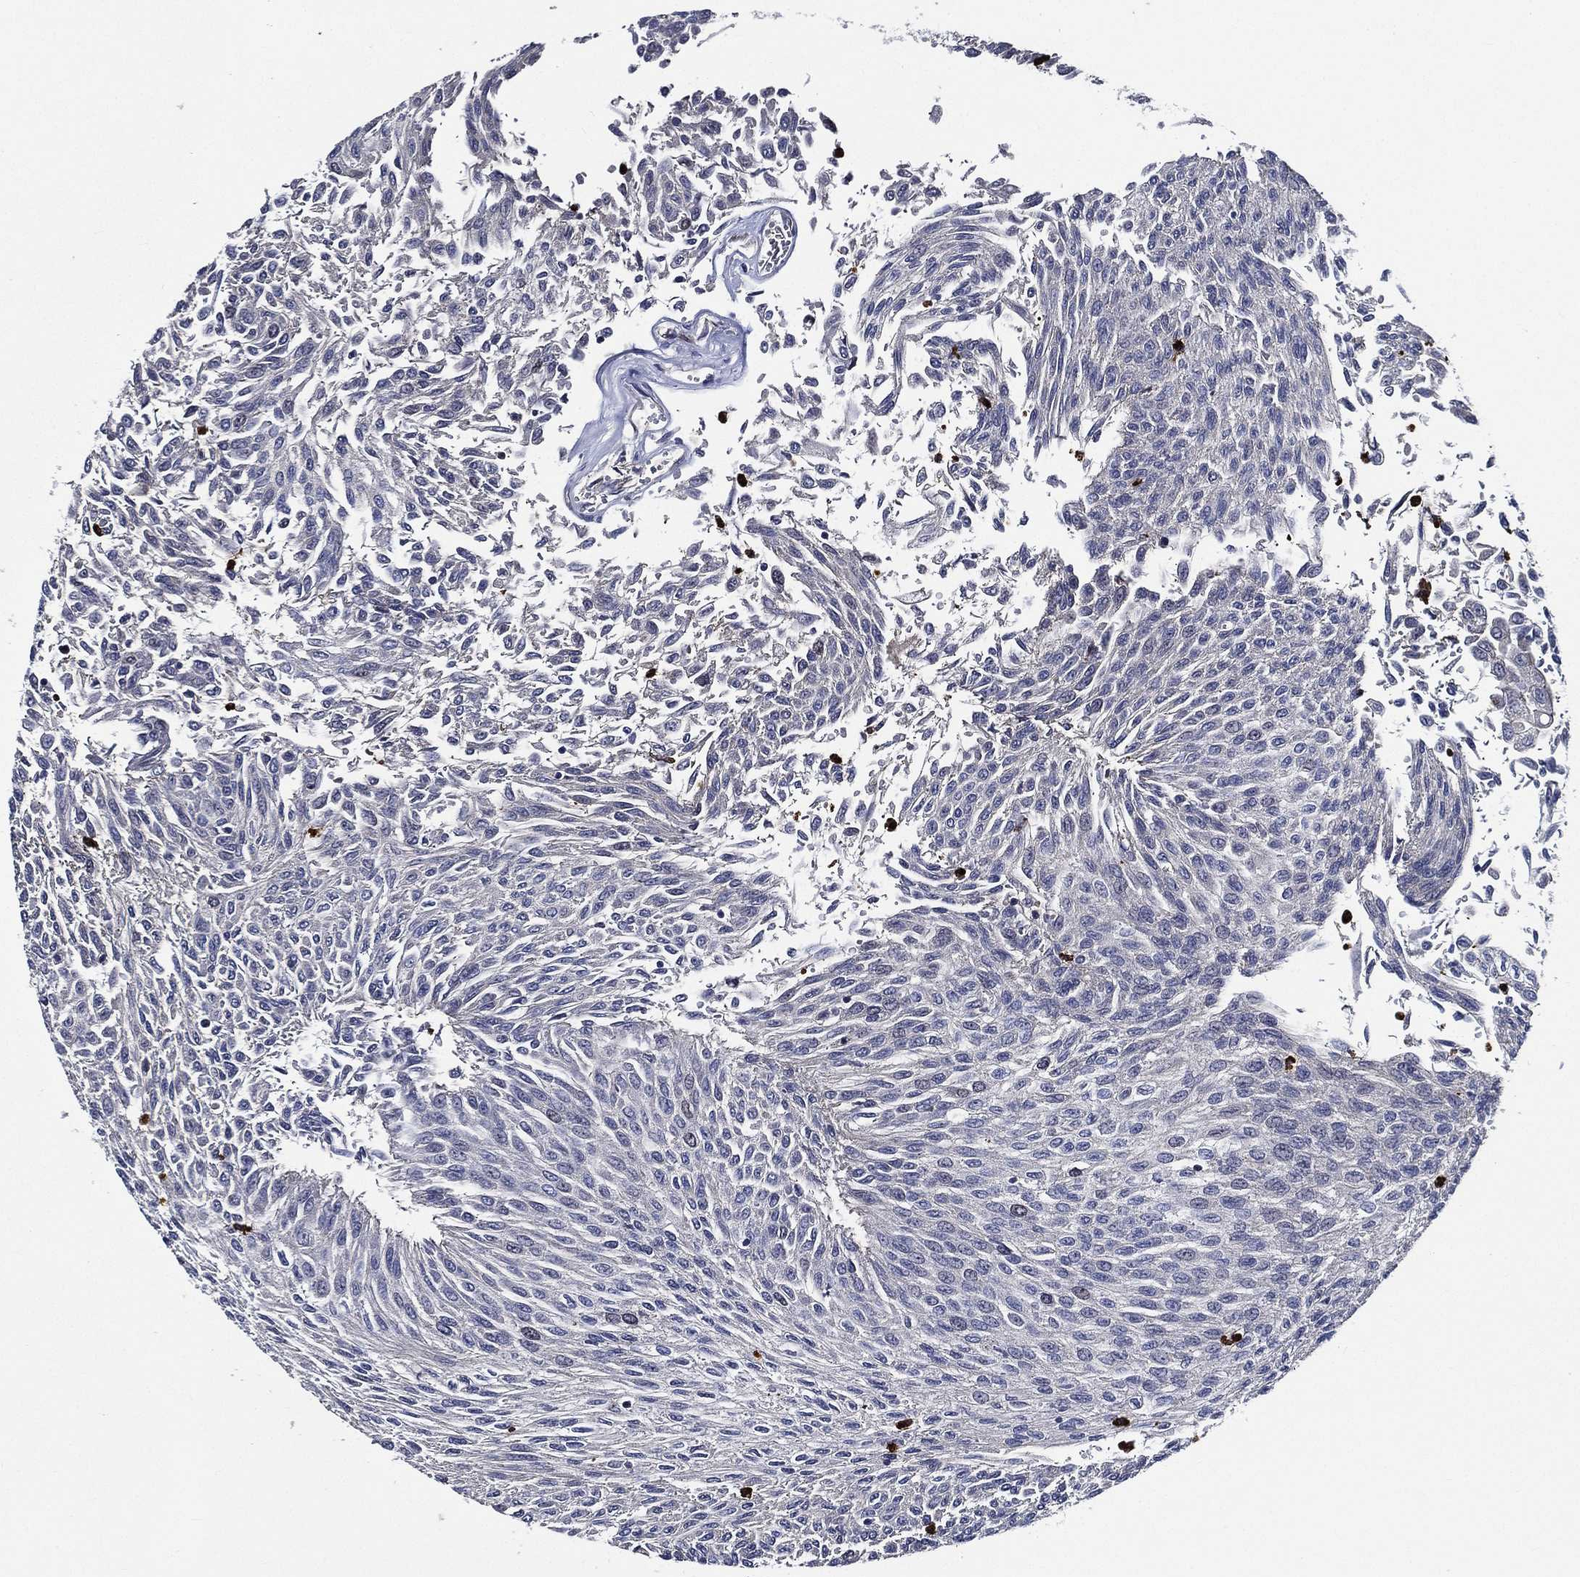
{"staining": {"intensity": "negative", "quantity": "none", "location": "none"}, "tissue": "urothelial cancer", "cell_type": "Tumor cells", "image_type": "cancer", "snomed": [{"axis": "morphology", "description": "Urothelial carcinoma, Low grade"}, {"axis": "topography", "description": "Urinary bladder"}], "caption": "Immunohistochemical staining of human urothelial cancer reveals no significant positivity in tumor cells.", "gene": "KIF20B", "patient": {"sex": "male", "age": 78}}